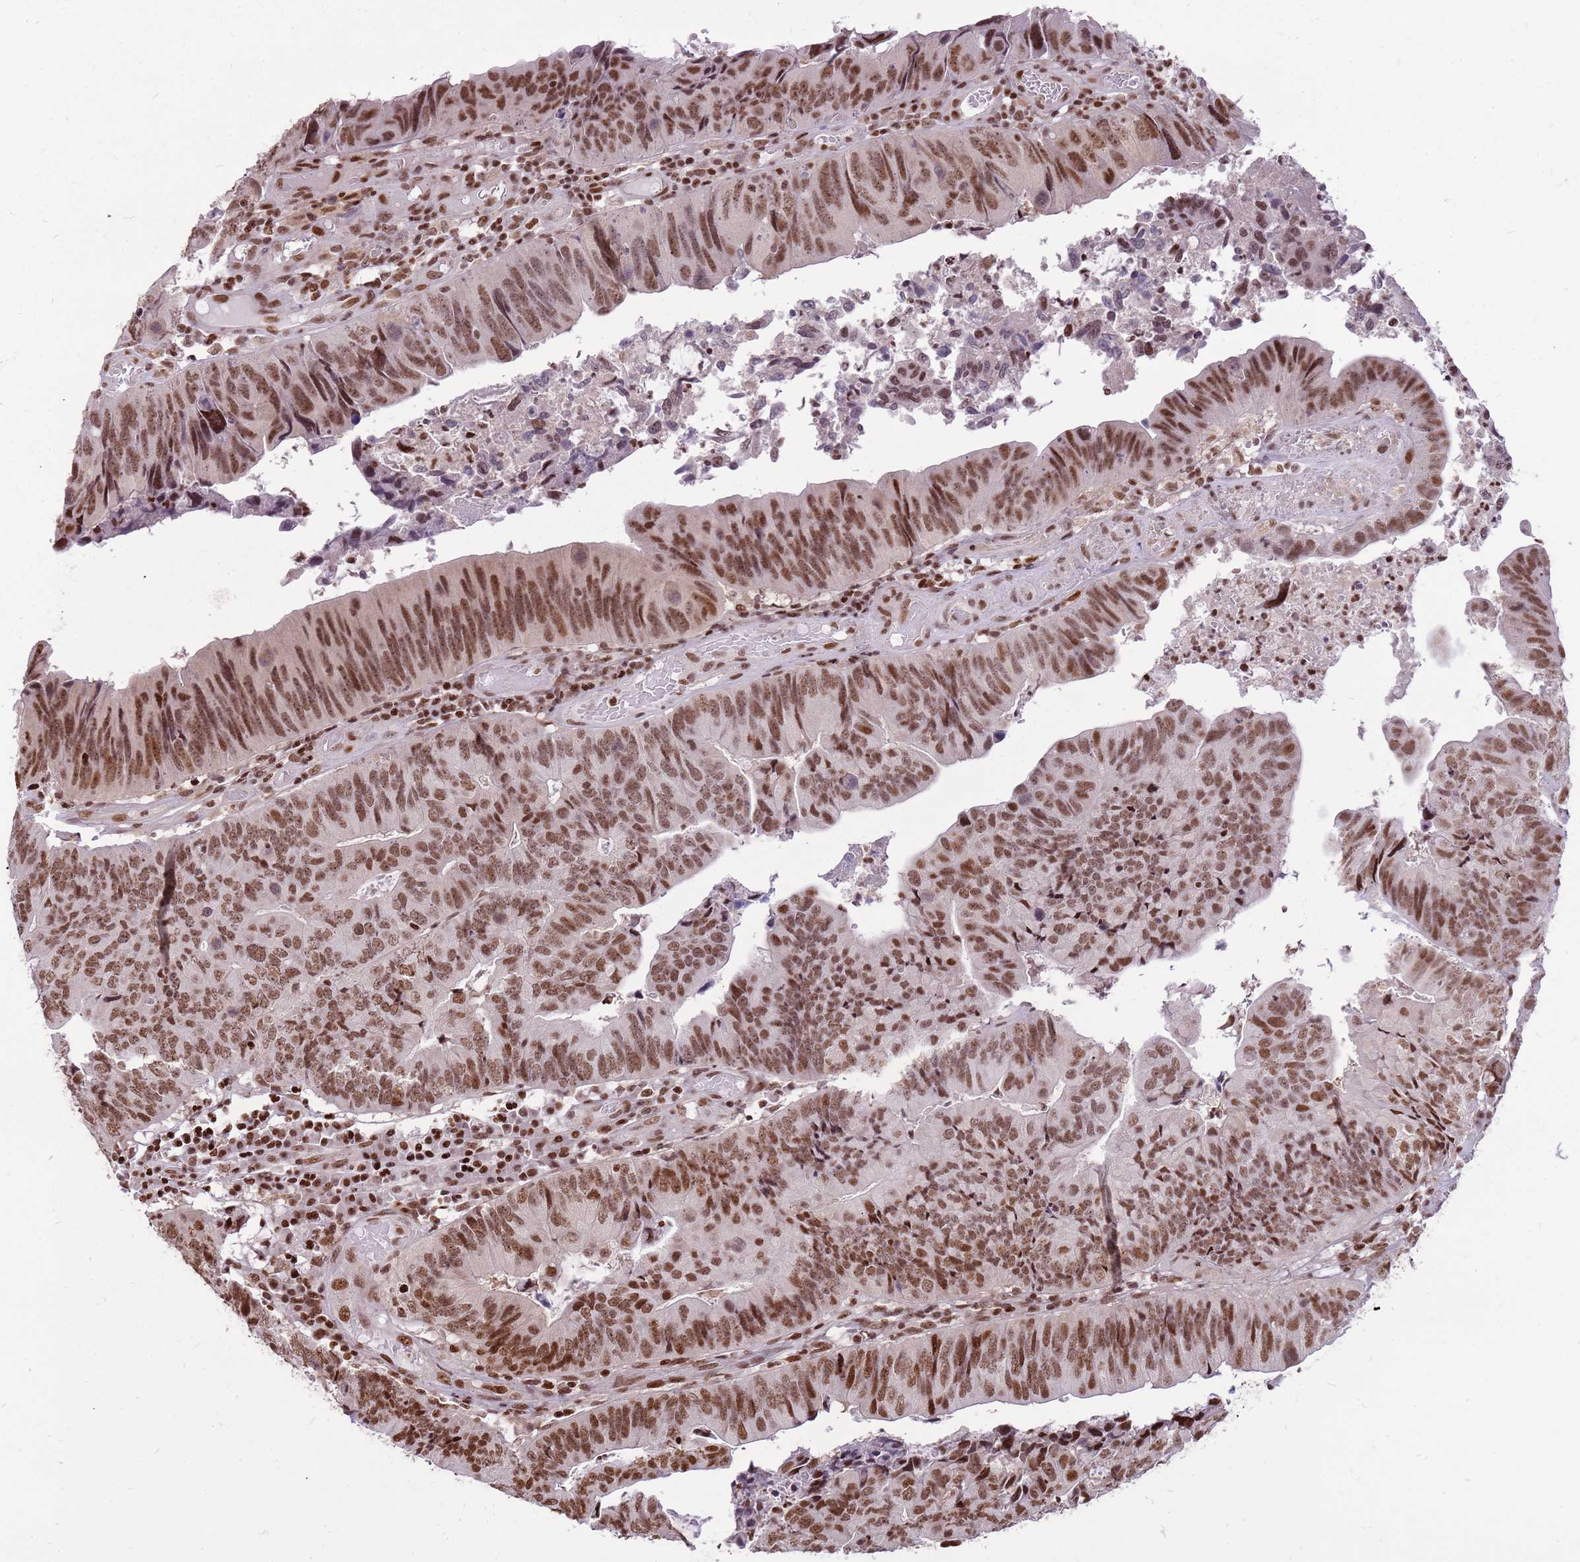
{"staining": {"intensity": "moderate", "quantity": ">75%", "location": "nuclear"}, "tissue": "colorectal cancer", "cell_type": "Tumor cells", "image_type": "cancer", "snomed": [{"axis": "morphology", "description": "Adenocarcinoma, NOS"}, {"axis": "topography", "description": "Colon"}], "caption": "DAB (3,3'-diaminobenzidine) immunohistochemical staining of colorectal cancer displays moderate nuclear protein expression in about >75% of tumor cells.", "gene": "WASHC4", "patient": {"sex": "female", "age": 67}}